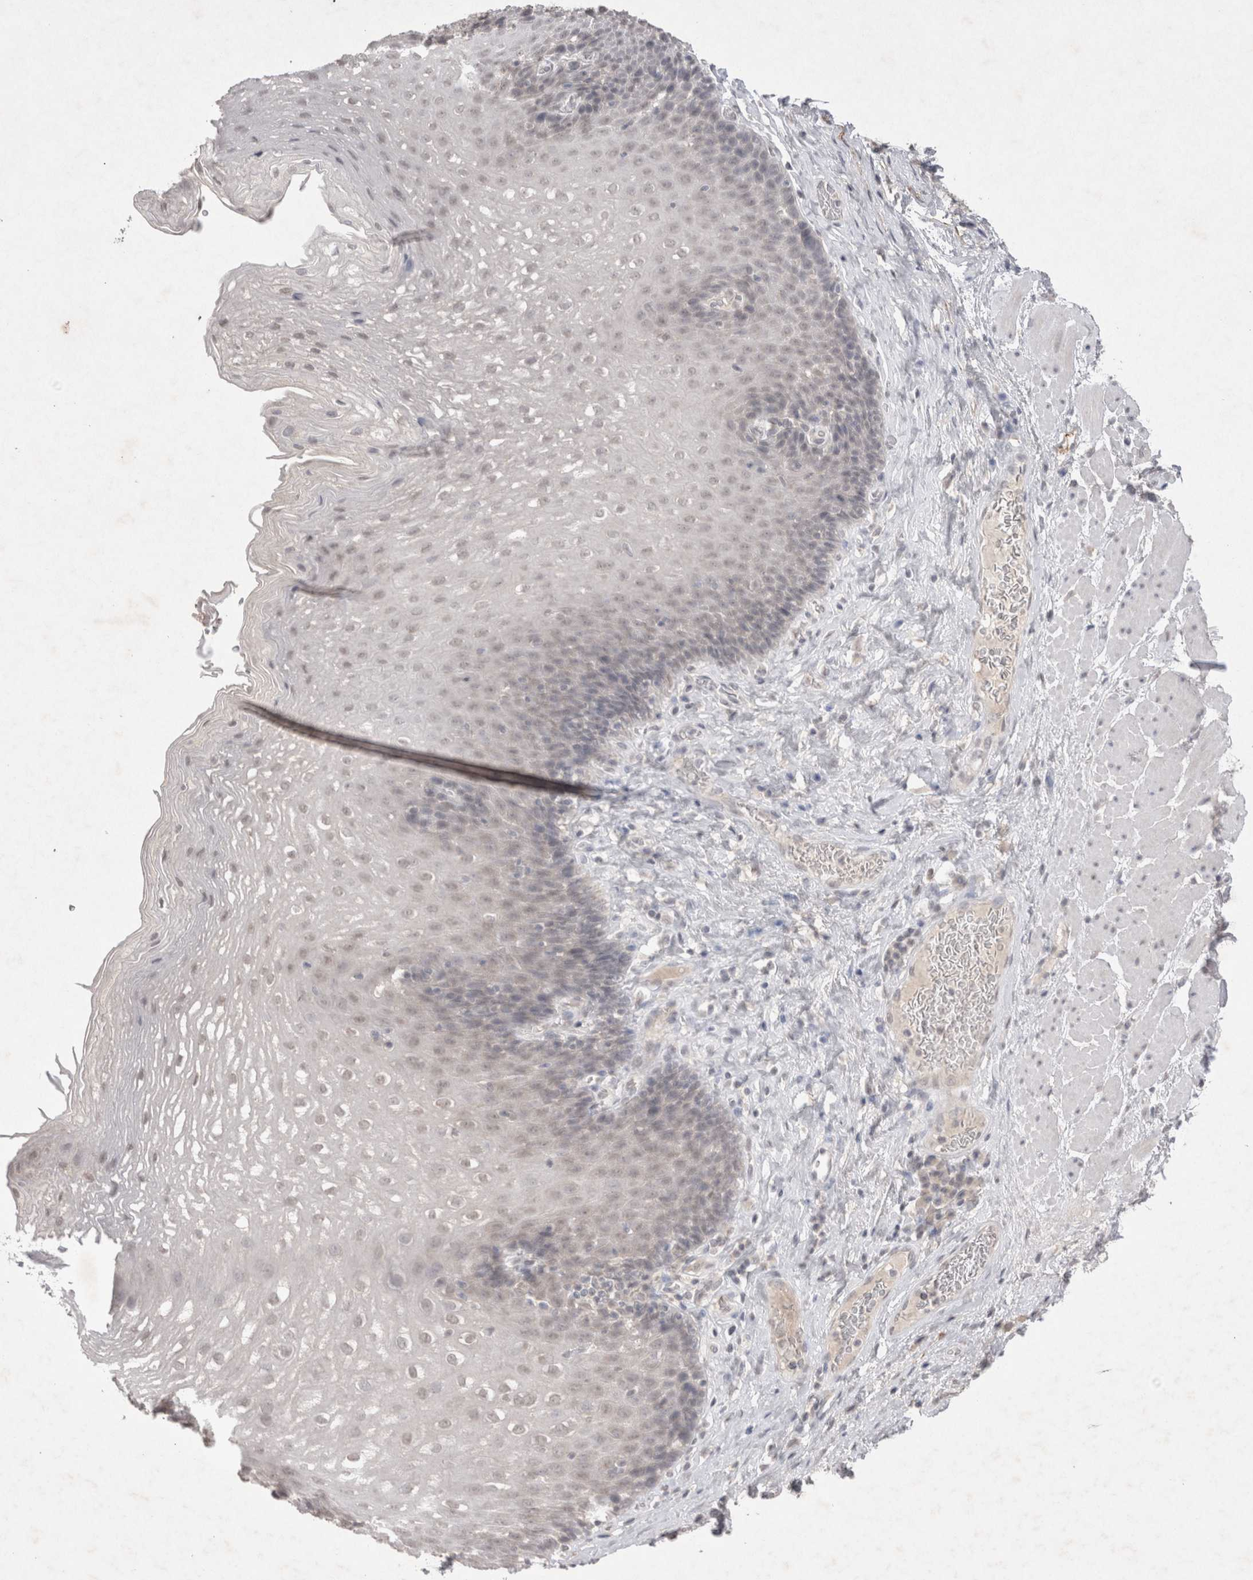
{"staining": {"intensity": "negative", "quantity": "none", "location": "none"}, "tissue": "esophagus", "cell_type": "Squamous epithelial cells", "image_type": "normal", "snomed": [{"axis": "morphology", "description": "Normal tissue, NOS"}, {"axis": "topography", "description": "Esophagus"}], "caption": "Immunohistochemistry photomicrograph of benign human esophagus stained for a protein (brown), which shows no expression in squamous epithelial cells.", "gene": "LYVE1", "patient": {"sex": "female", "age": 66}}